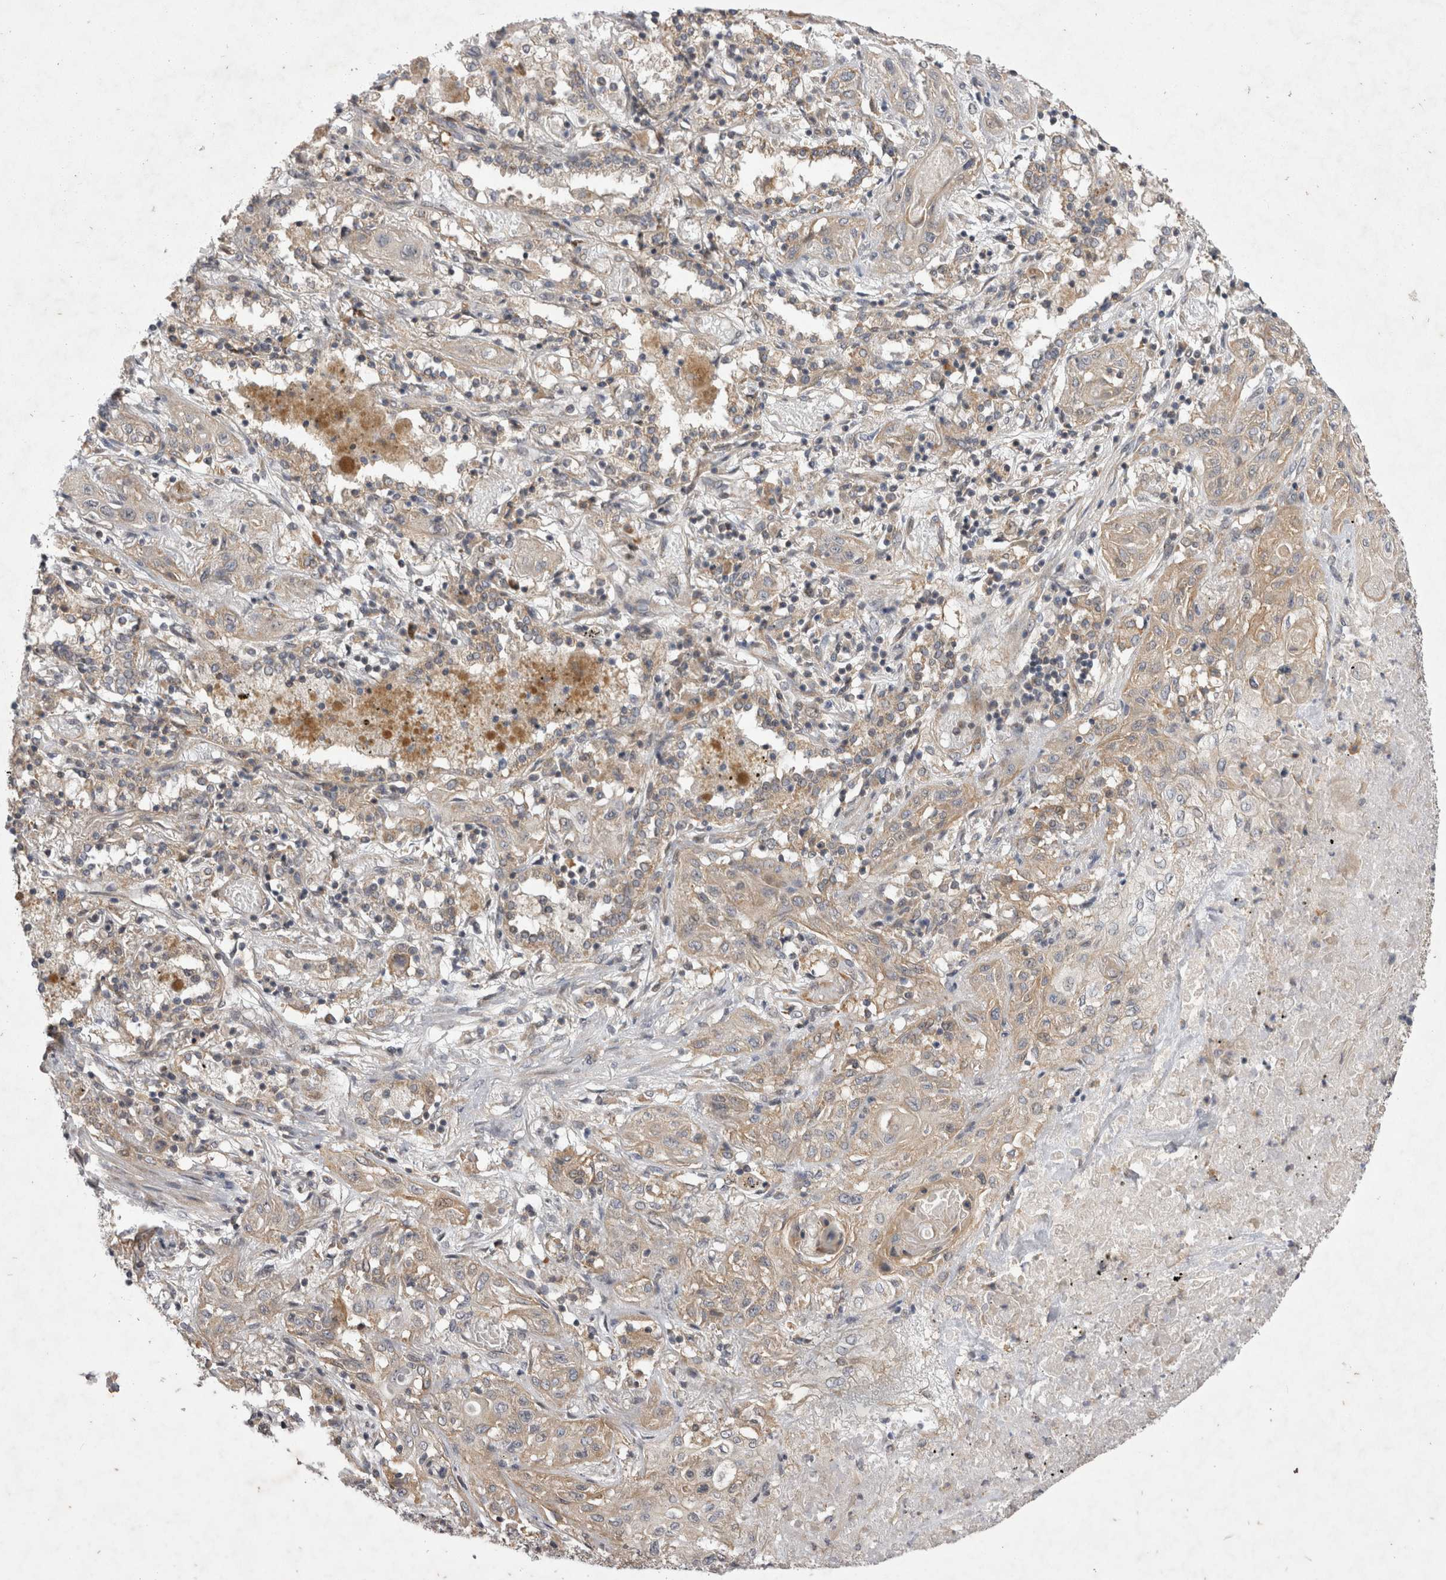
{"staining": {"intensity": "weak", "quantity": "25%-75%", "location": "cytoplasmic/membranous"}, "tissue": "lung cancer", "cell_type": "Tumor cells", "image_type": "cancer", "snomed": [{"axis": "morphology", "description": "Squamous cell carcinoma, NOS"}, {"axis": "topography", "description": "Lung"}], "caption": "Brown immunohistochemical staining in human lung cancer (squamous cell carcinoma) shows weak cytoplasmic/membranous staining in about 25%-75% of tumor cells.", "gene": "TSPOAP1", "patient": {"sex": "female", "age": 47}}